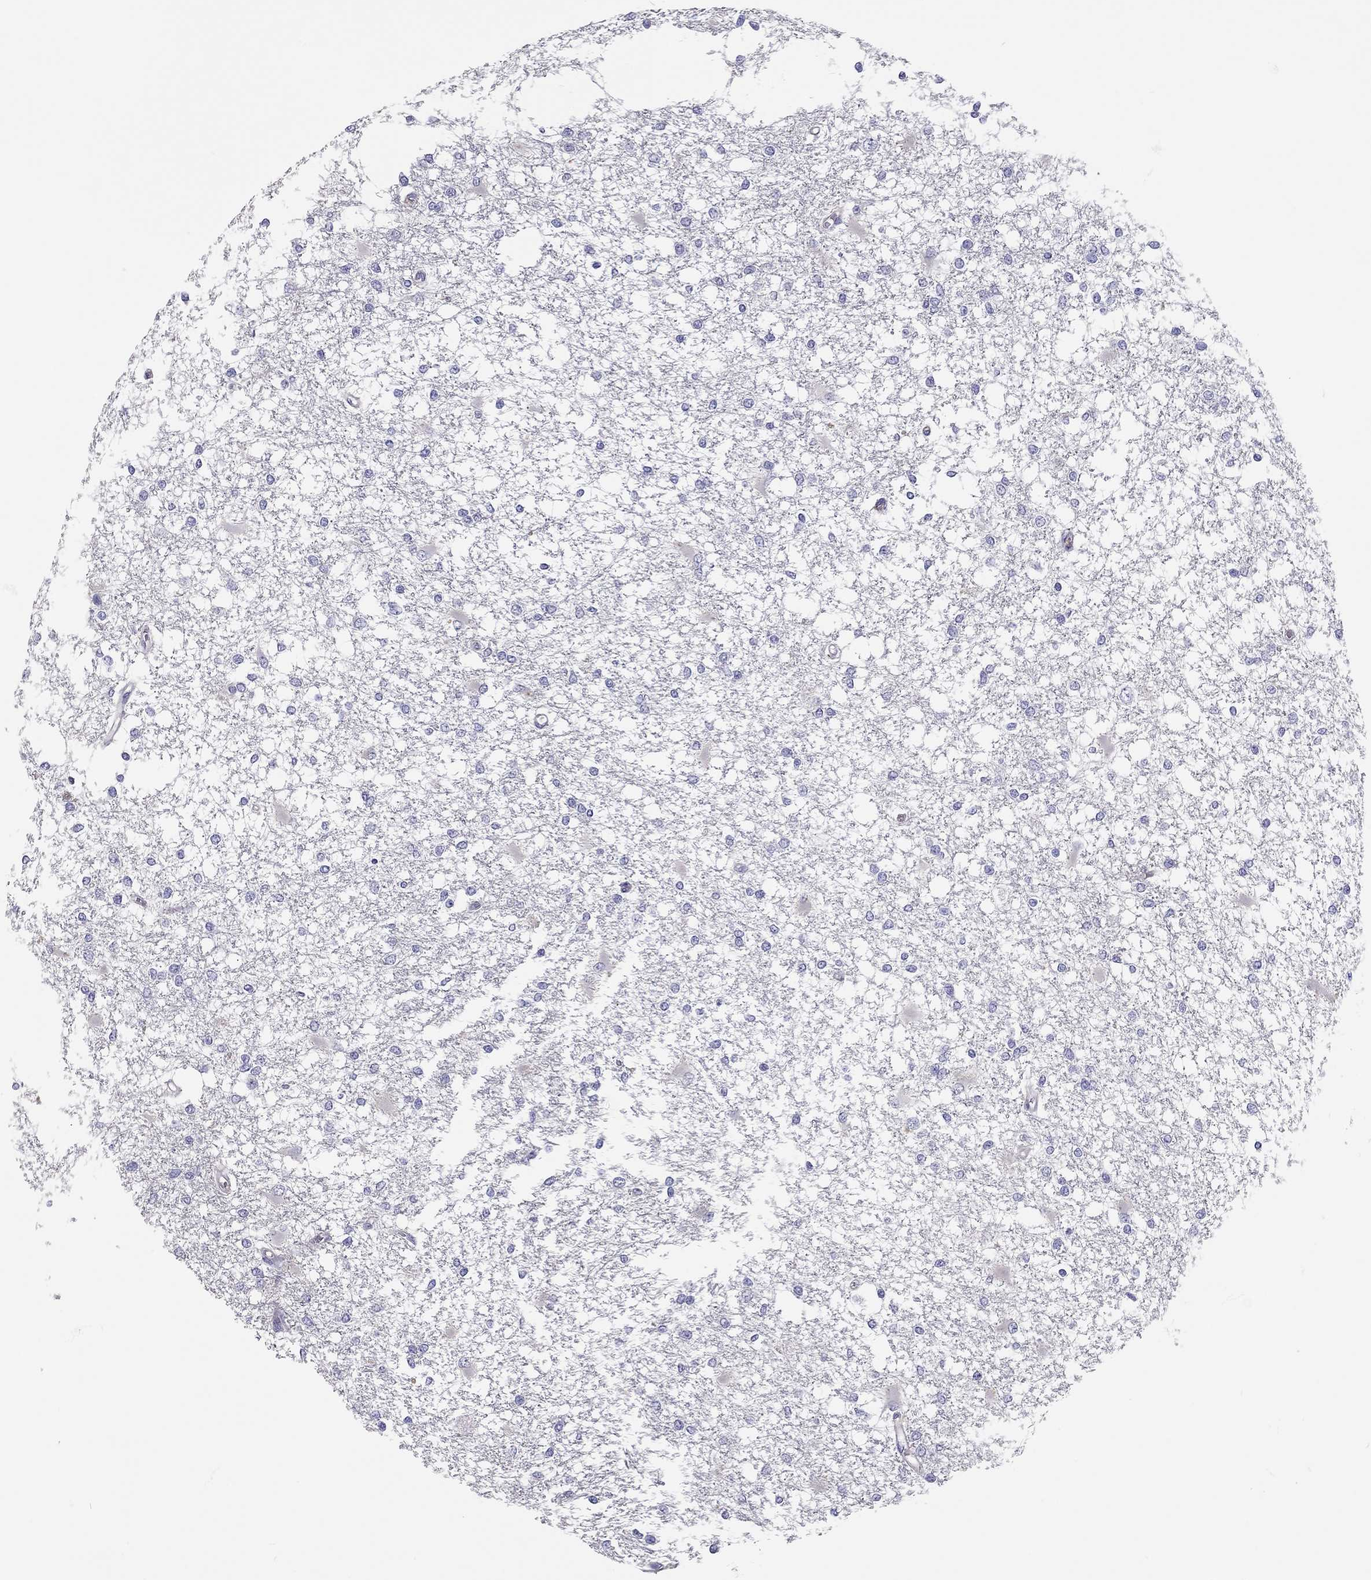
{"staining": {"intensity": "negative", "quantity": "none", "location": "none"}, "tissue": "glioma", "cell_type": "Tumor cells", "image_type": "cancer", "snomed": [{"axis": "morphology", "description": "Glioma, malignant, High grade"}, {"axis": "topography", "description": "Cerebral cortex"}], "caption": "Tumor cells are negative for brown protein staining in glioma. Nuclei are stained in blue.", "gene": "SCARB1", "patient": {"sex": "male", "age": 79}}